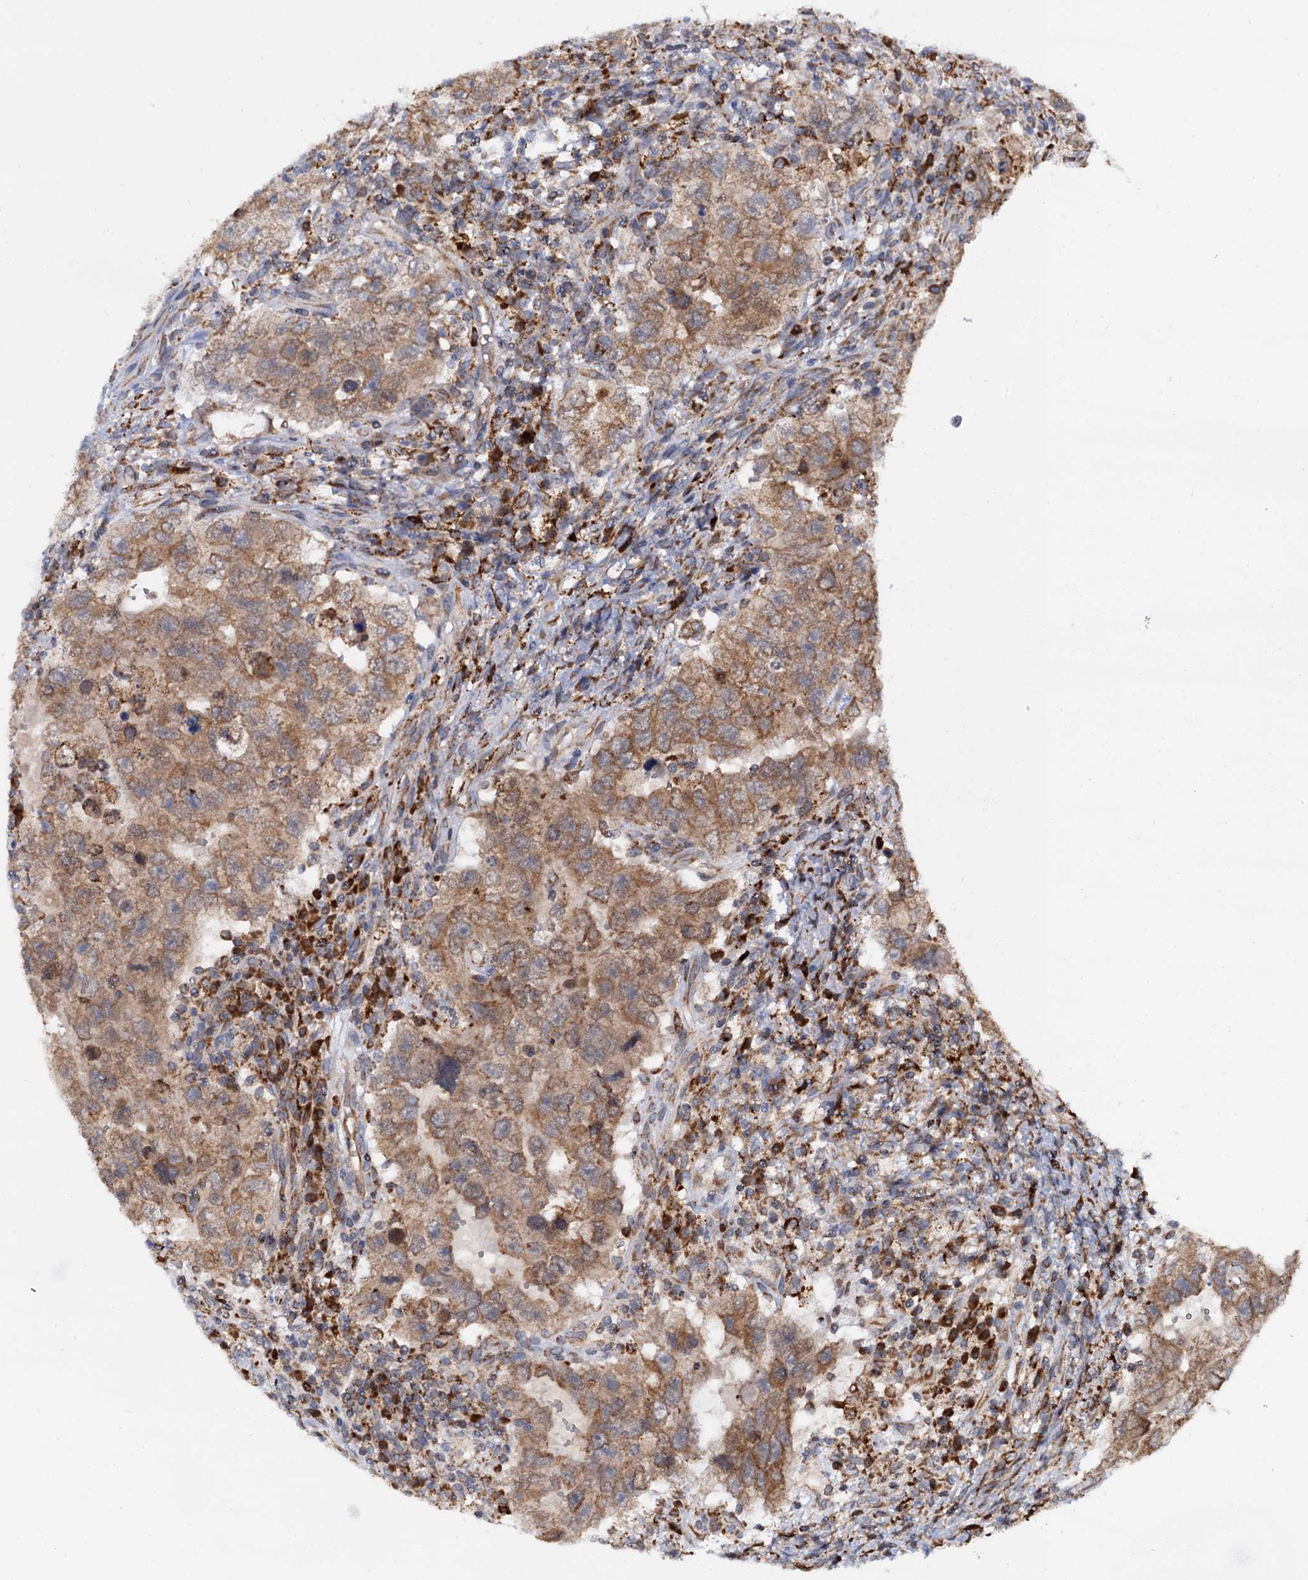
{"staining": {"intensity": "moderate", "quantity": ">75%", "location": "cytoplasmic/membranous"}, "tissue": "testis cancer", "cell_type": "Tumor cells", "image_type": "cancer", "snomed": [{"axis": "morphology", "description": "Carcinoma, Embryonal, NOS"}, {"axis": "topography", "description": "Testis"}], "caption": "A histopathology image showing moderate cytoplasmic/membranous positivity in approximately >75% of tumor cells in testis cancer, as visualized by brown immunohistochemical staining.", "gene": "UFM1", "patient": {"sex": "male", "age": 26}}